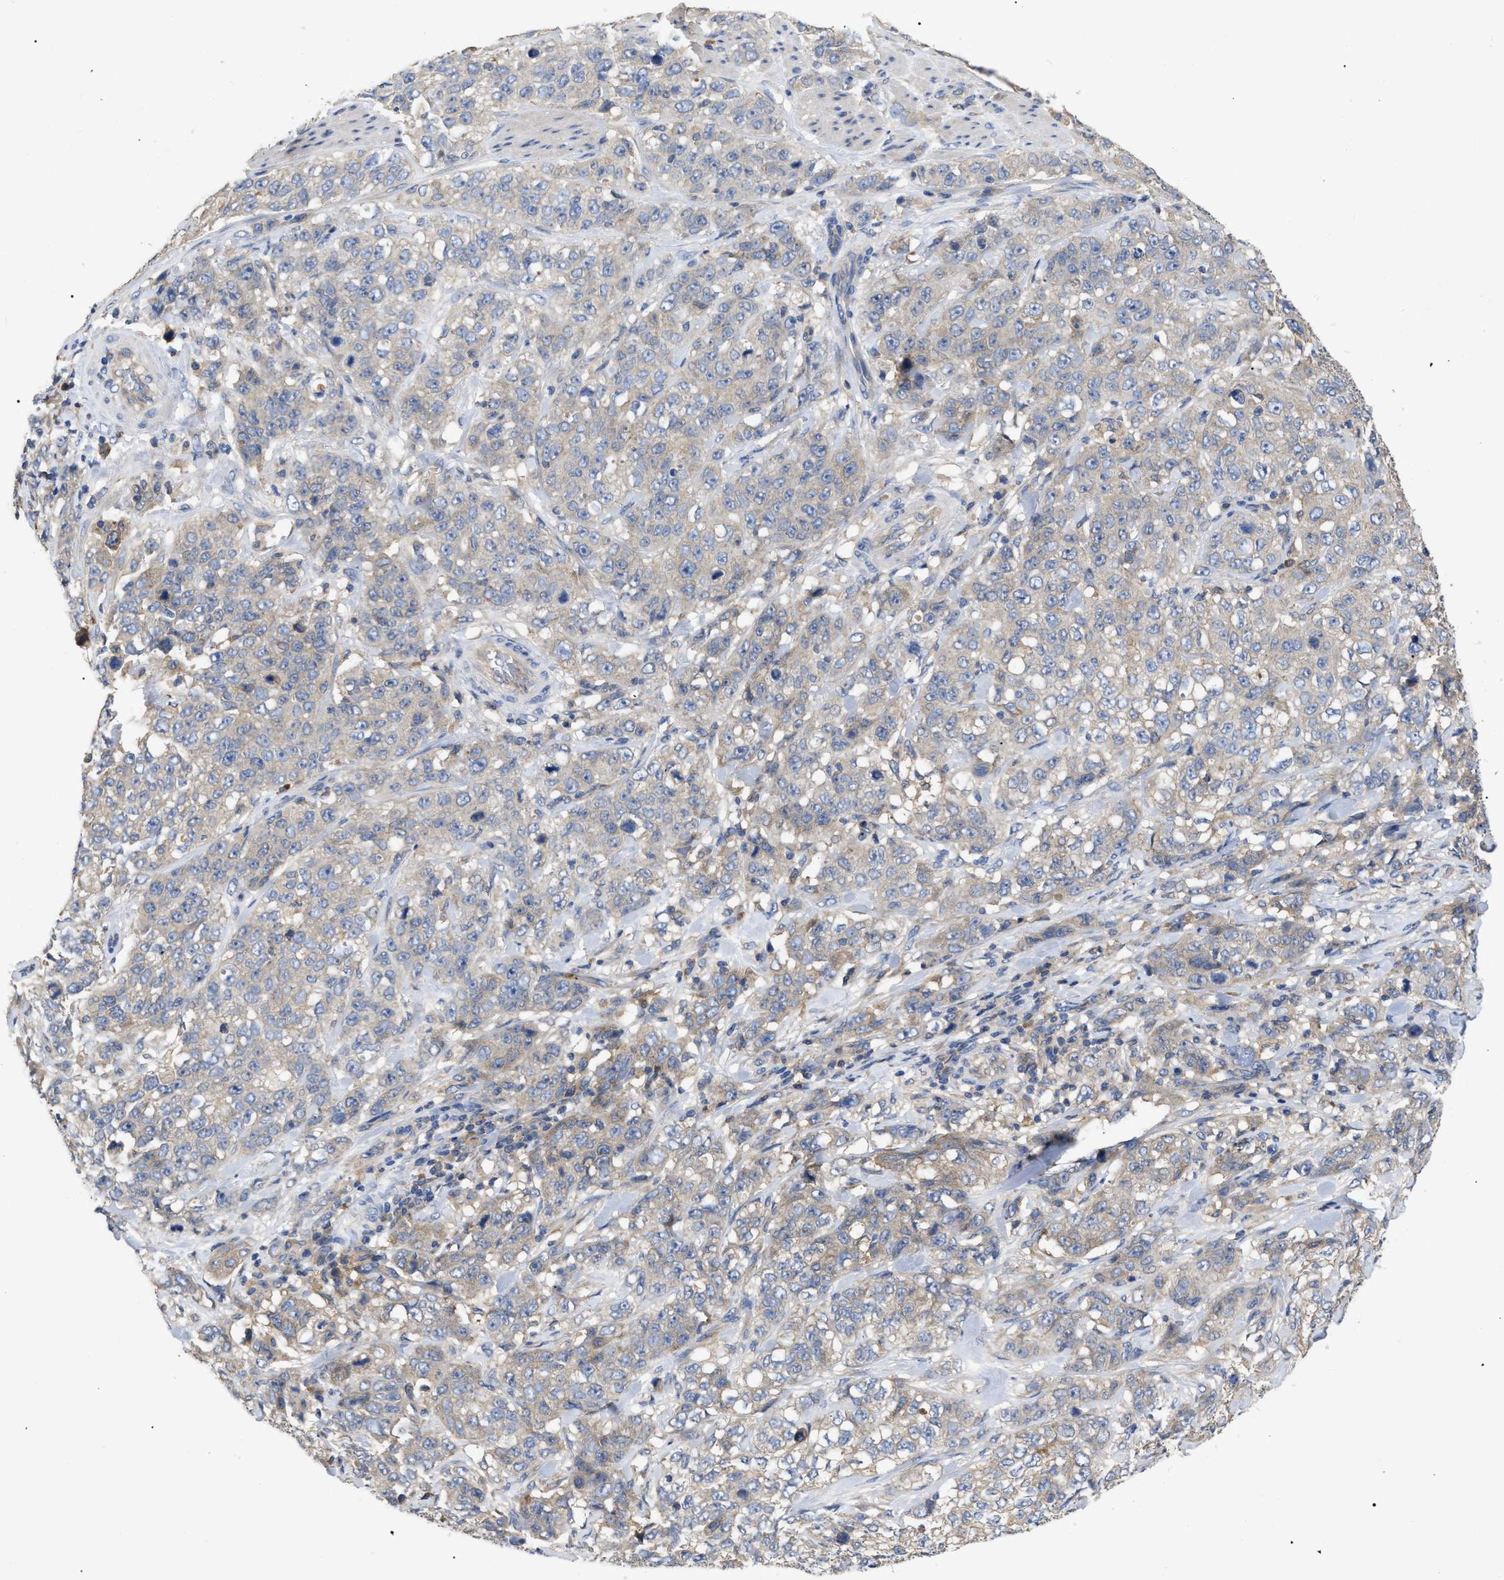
{"staining": {"intensity": "weak", "quantity": "<25%", "location": "cytoplasmic/membranous"}, "tissue": "stomach cancer", "cell_type": "Tumor cells", "image_type": "cancer", "snomed": [{"axis": "morphology", "description": "Adenocarcinoma, NOS"}, {"axis": "topography", "description": "Stomach"}], "caption": "Immunohistochemistry image of neoplastic tissue: human adenocarcinoma (stomach) stained with DAB reveals no significant protein positivity in tumor cells.", "gene": "RAP1GDS1", "patient": {"sex": "male", "age": 48}}